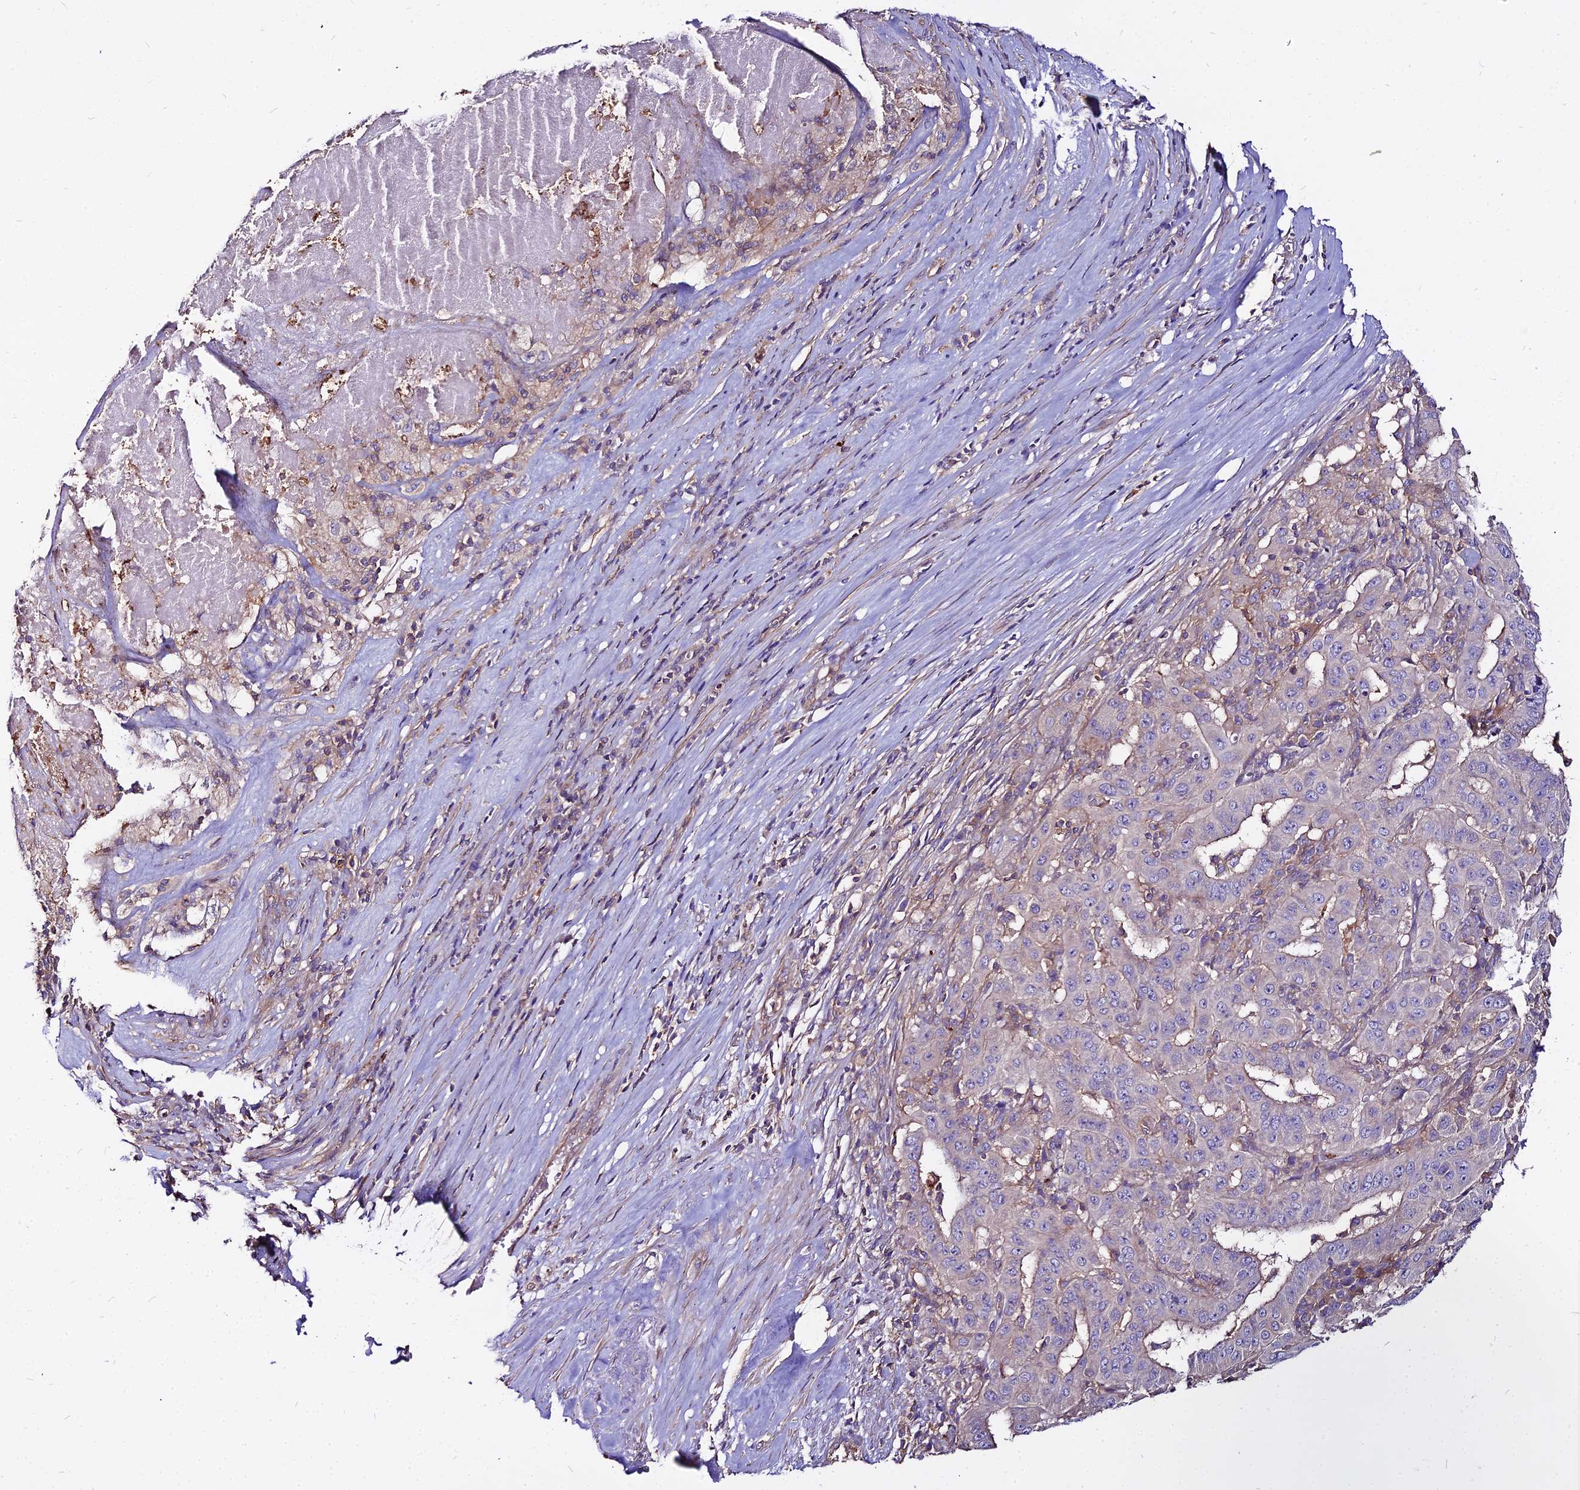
{"staining": {"intensity": "weak", "quantity": "<25%", "location": "cytoplasmic/membranous"}, "tissue": "pancreatic cancer", "cell_type": "Tumor cells", "image_type": "cancer", "snomed": [{"axis": "morphology", "description": "Adenocarcinoma, NOS"}, {"axis": "topography", "description": "Pancreas"}], "caption": "Adenocarcinoma (pancreatic) stained for a protein using IHC exhibits no positivity tumor cells.", "gene": "GLYAT", "patient": {"sex": "male", "age": 63}}